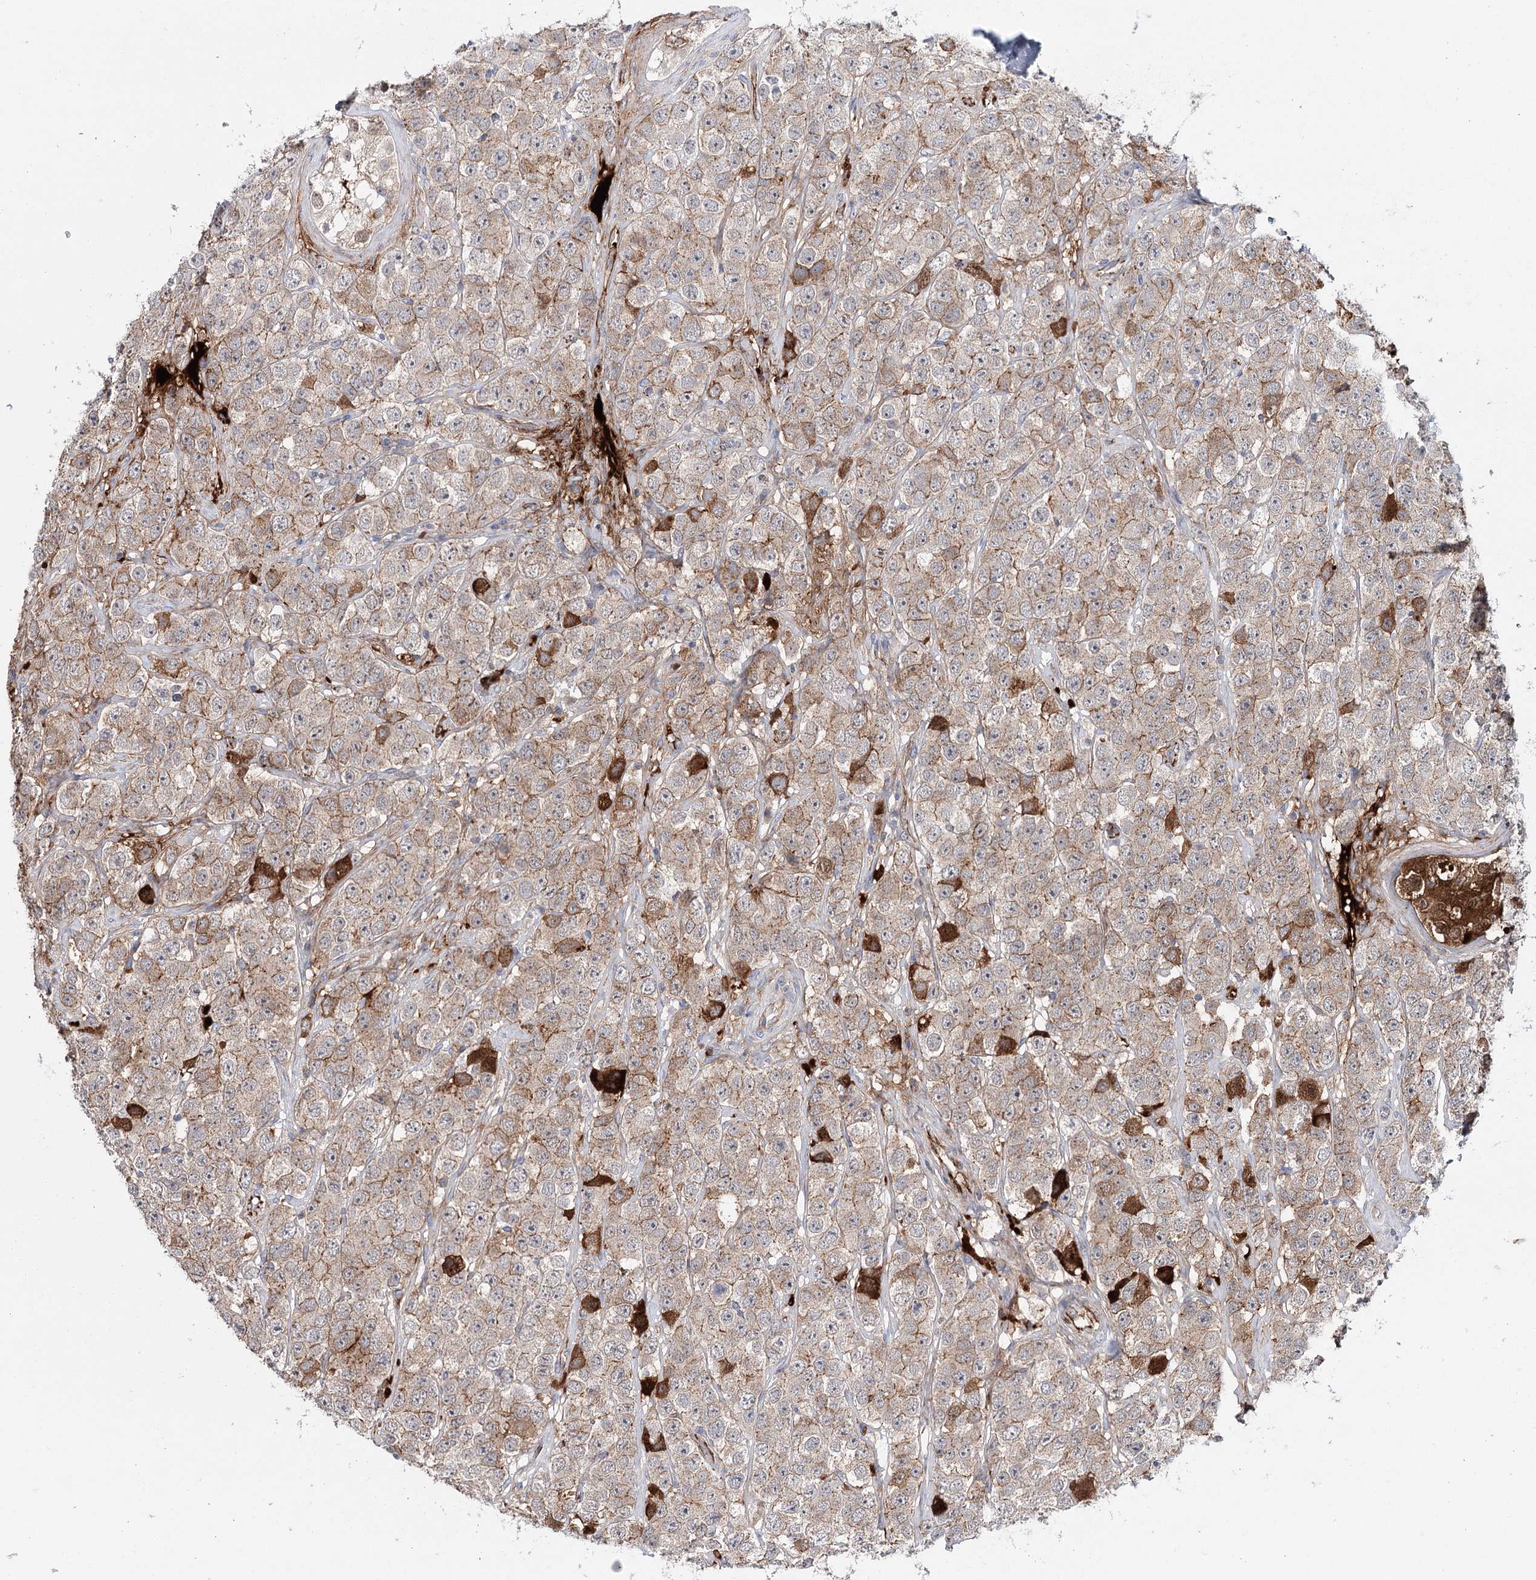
{"staining": {"intensity": "moderate", "quantity": "25%-75%", "location": "cytoplasmic/membranous"}, "tissue": "testis cancer", "cell_type": "Tumor cells", "image_type": "cancer", "snomed": [{"axis": "morphology", "description": "Seminoma, NOS"}, {"axis": "topography", "description": "Testis"}], "caption": "A high-resolution image shows immunohistochemistry staining of seminoma (testis), which exhibits moderate cytoplasmic/membranous staining in approximately 25%-75% of tumor cells.", "gene": "PKP4", "patient": {"sex": "male", "age": 28}}